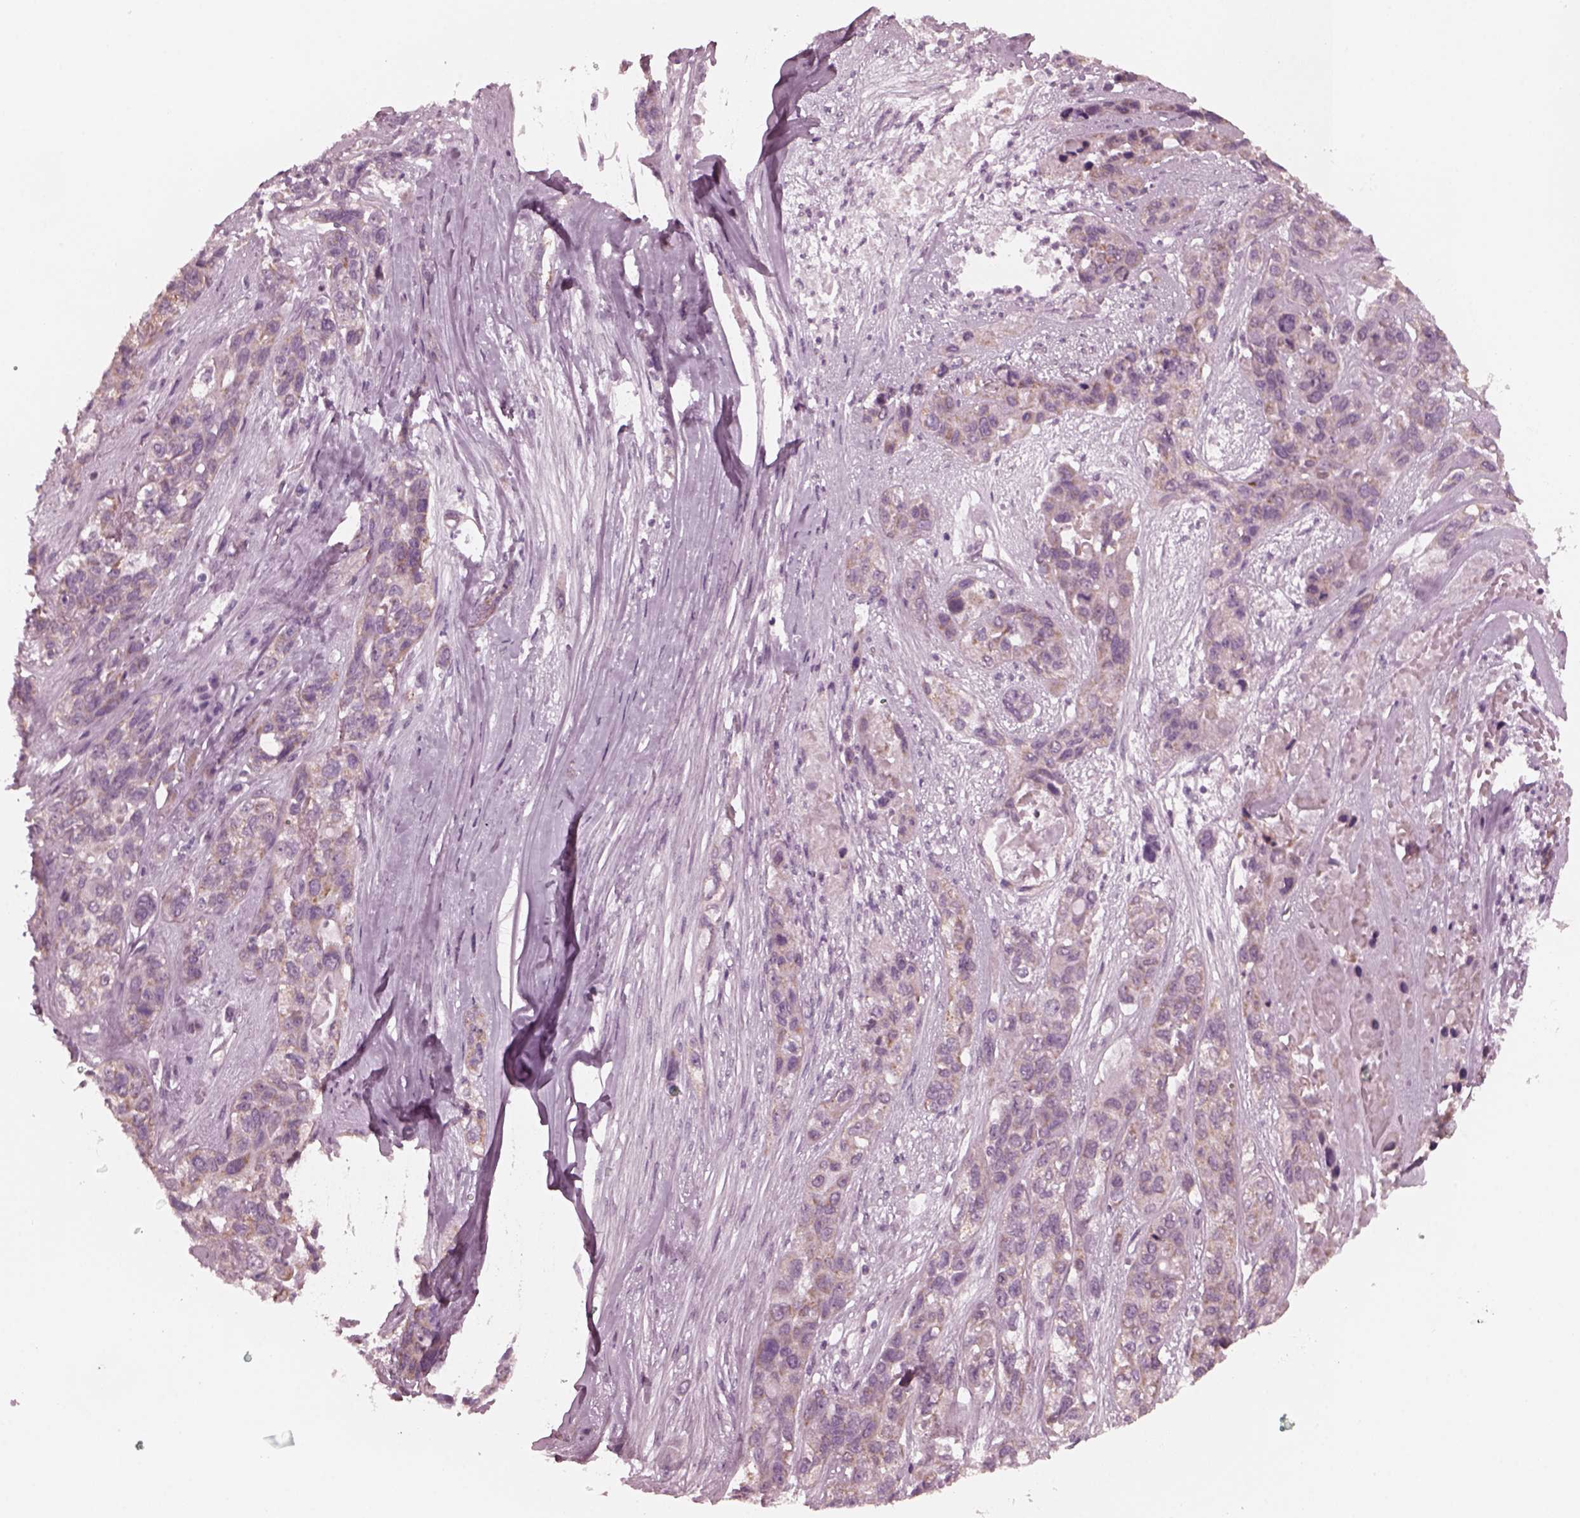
{"staining": {"intensity": "weak", "quantity": "25%-75%", "location": "cytoplasmic/membranous"}, "tissue": "lung cancer", "cell_type": "Tumor cells", "image_type": "cancer", "snomed": [{"axis": "morphology", "description": "Squamous cell carcinoma, NOS"}, {"axis": "topography", "description": "Lung"}], "caption": "Protein expression analysis of squamous cell carcinoma (lung) demonstrates weak cytoplasmic/membranous positivity in about 25%-75% of tumor cells. (DAB IHC, brown staining for protein, blue staining for nuclei).", "gene": "CELSR3", "patient": {"sex": "female", "age": 70}}